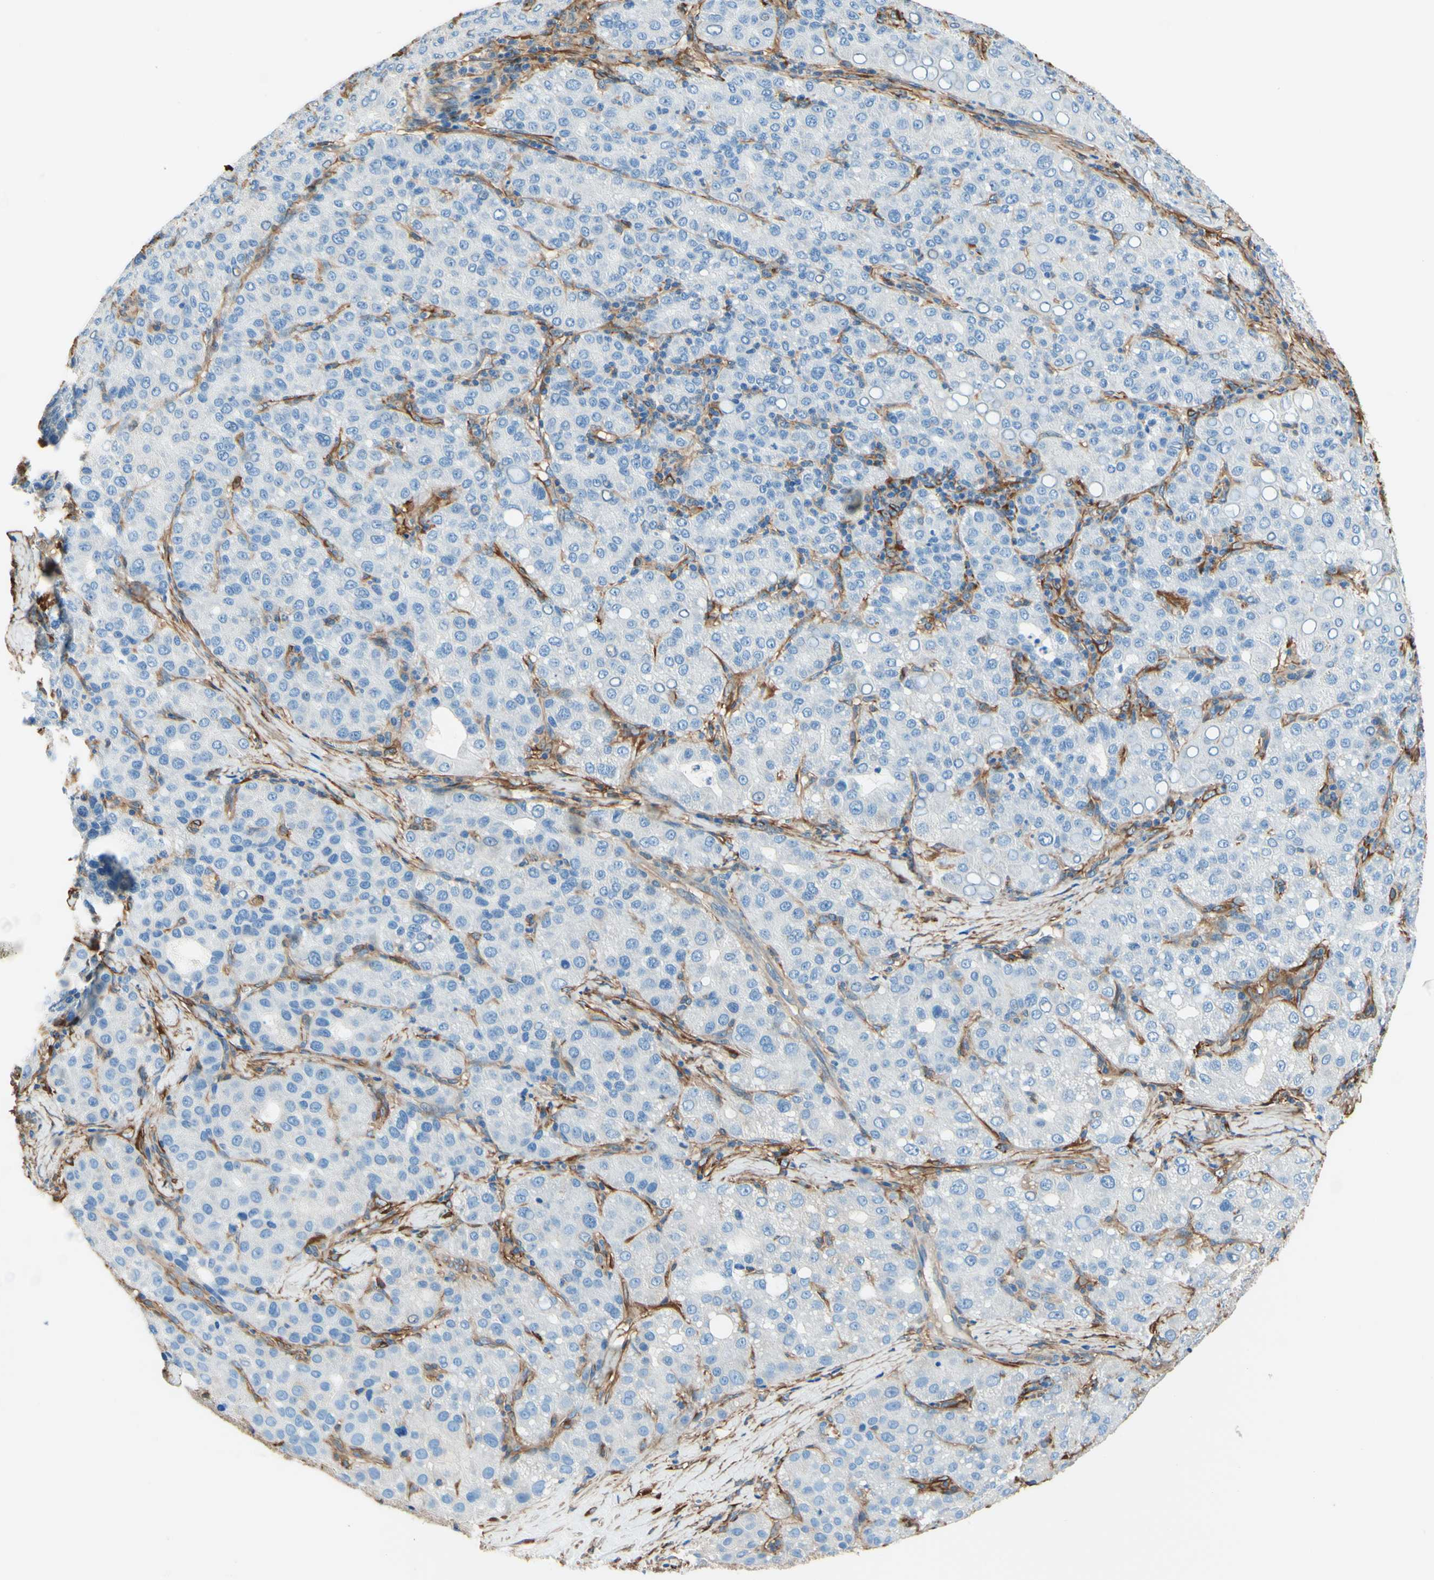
{"staining": {"intensity": "negative", "quantity": "none", "location": "none"}, "tissue": "liver cancer", "cell_type": "Tumor cells", "image_type": "cancer", "snomed": [{"axis": "morphology", "description": "Carcinoma, Hepatocellular, NOS"}, {"axis": "topography", "description": "Liver"}], "caption": "High magnification brightfield microscopy of liver cancer (hepatocellular carcinoma) stained with DAB (3,3'-diaminobenzidine) (brown) and counterstained with hematoxylin (blue): tumor cells show no significant positivity.", "gene": "DPYSL3", "patient": {"sex": "male", "age": 65}}